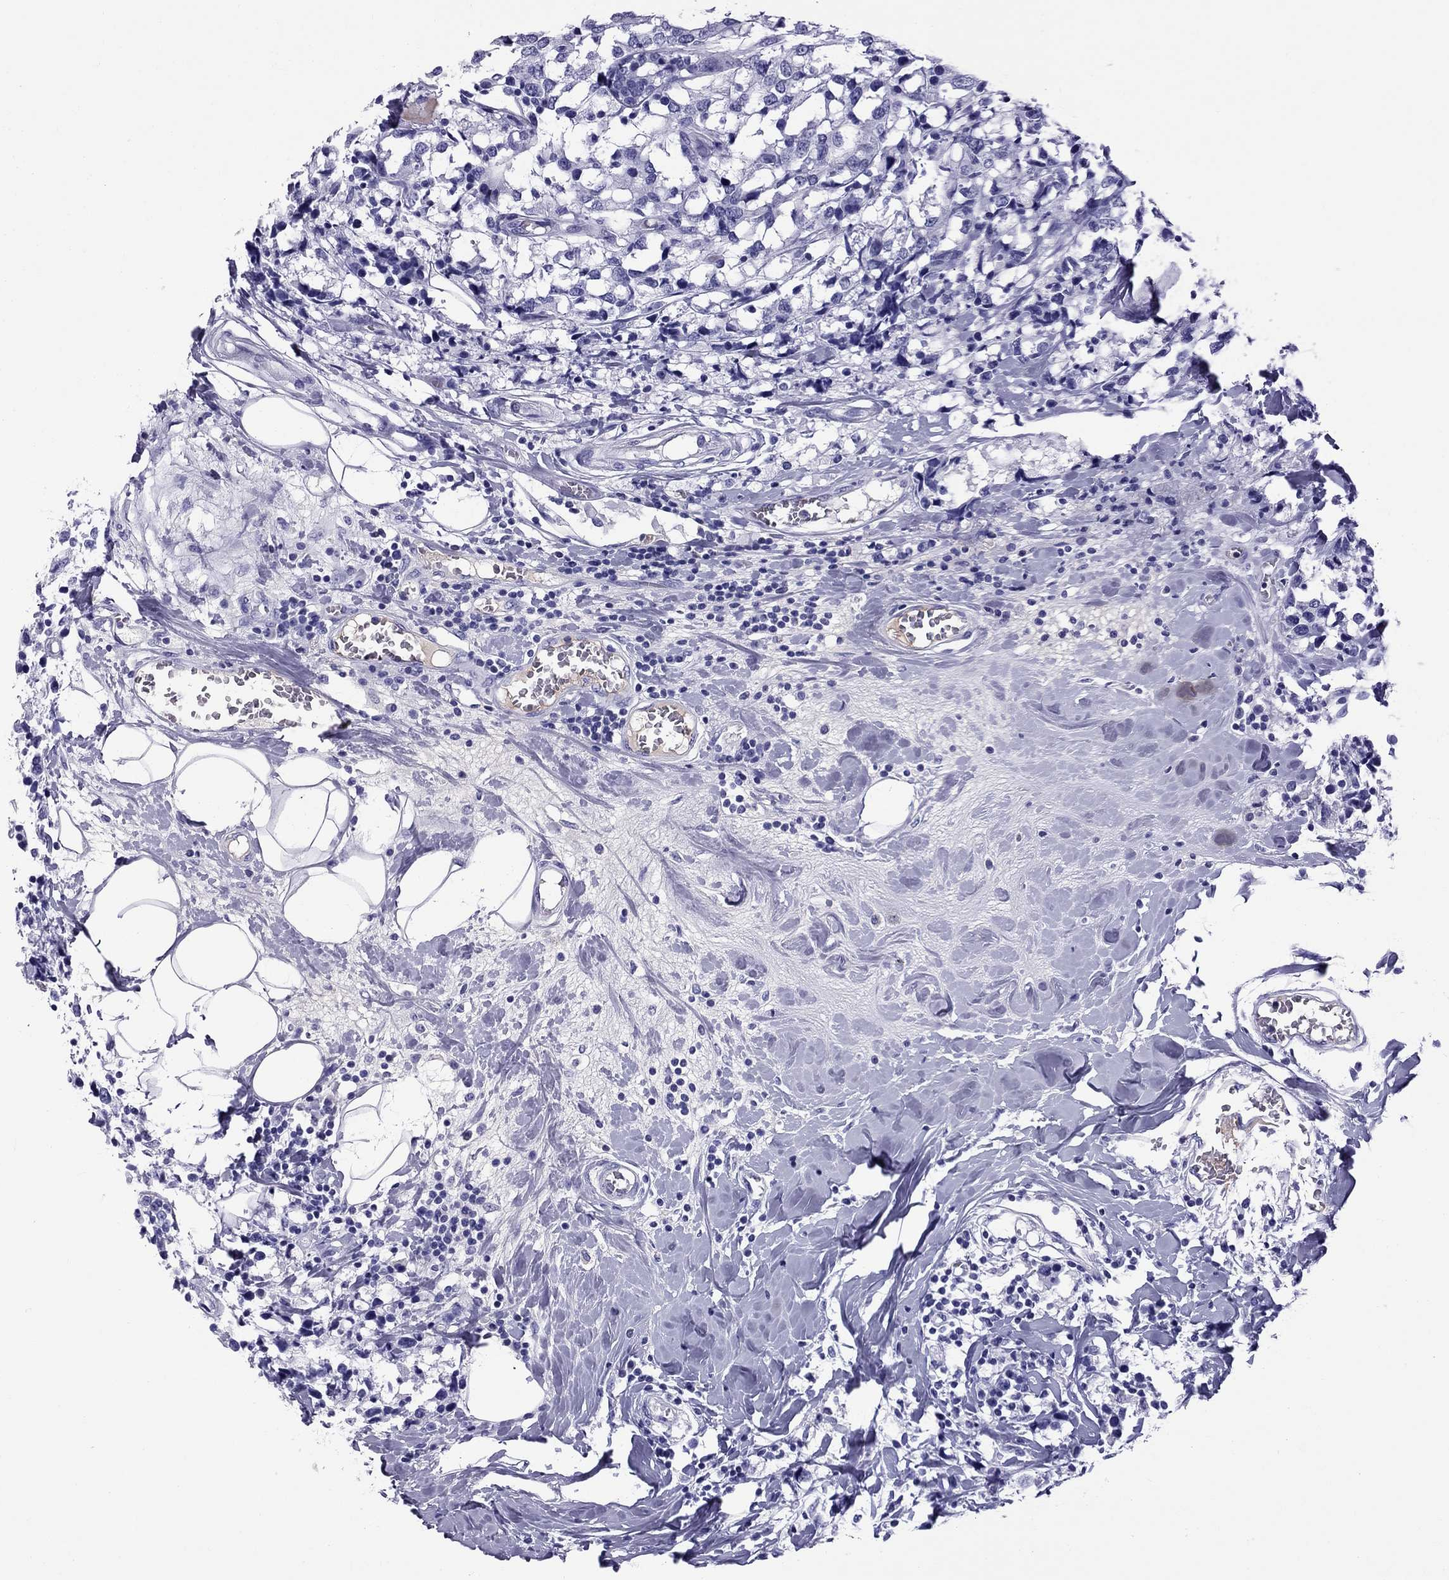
{"staining": {"intensity": "negative", "quantity": "none", "location": "none"}, "tissue": "breast cancer", "cell_type": "Tumor cells", "image_type": "cancer", "snomed": [{"axis": "morphology", "description": "Lobular carcinoma"}, {"axis": "topography", "description": "Breast"}], "caption": "Tumor cells show no significant protein positivity in breast cancer (lobular carcinoma).", "gene": "SCART1", "patient": {"sex": "female", "age": 59}}